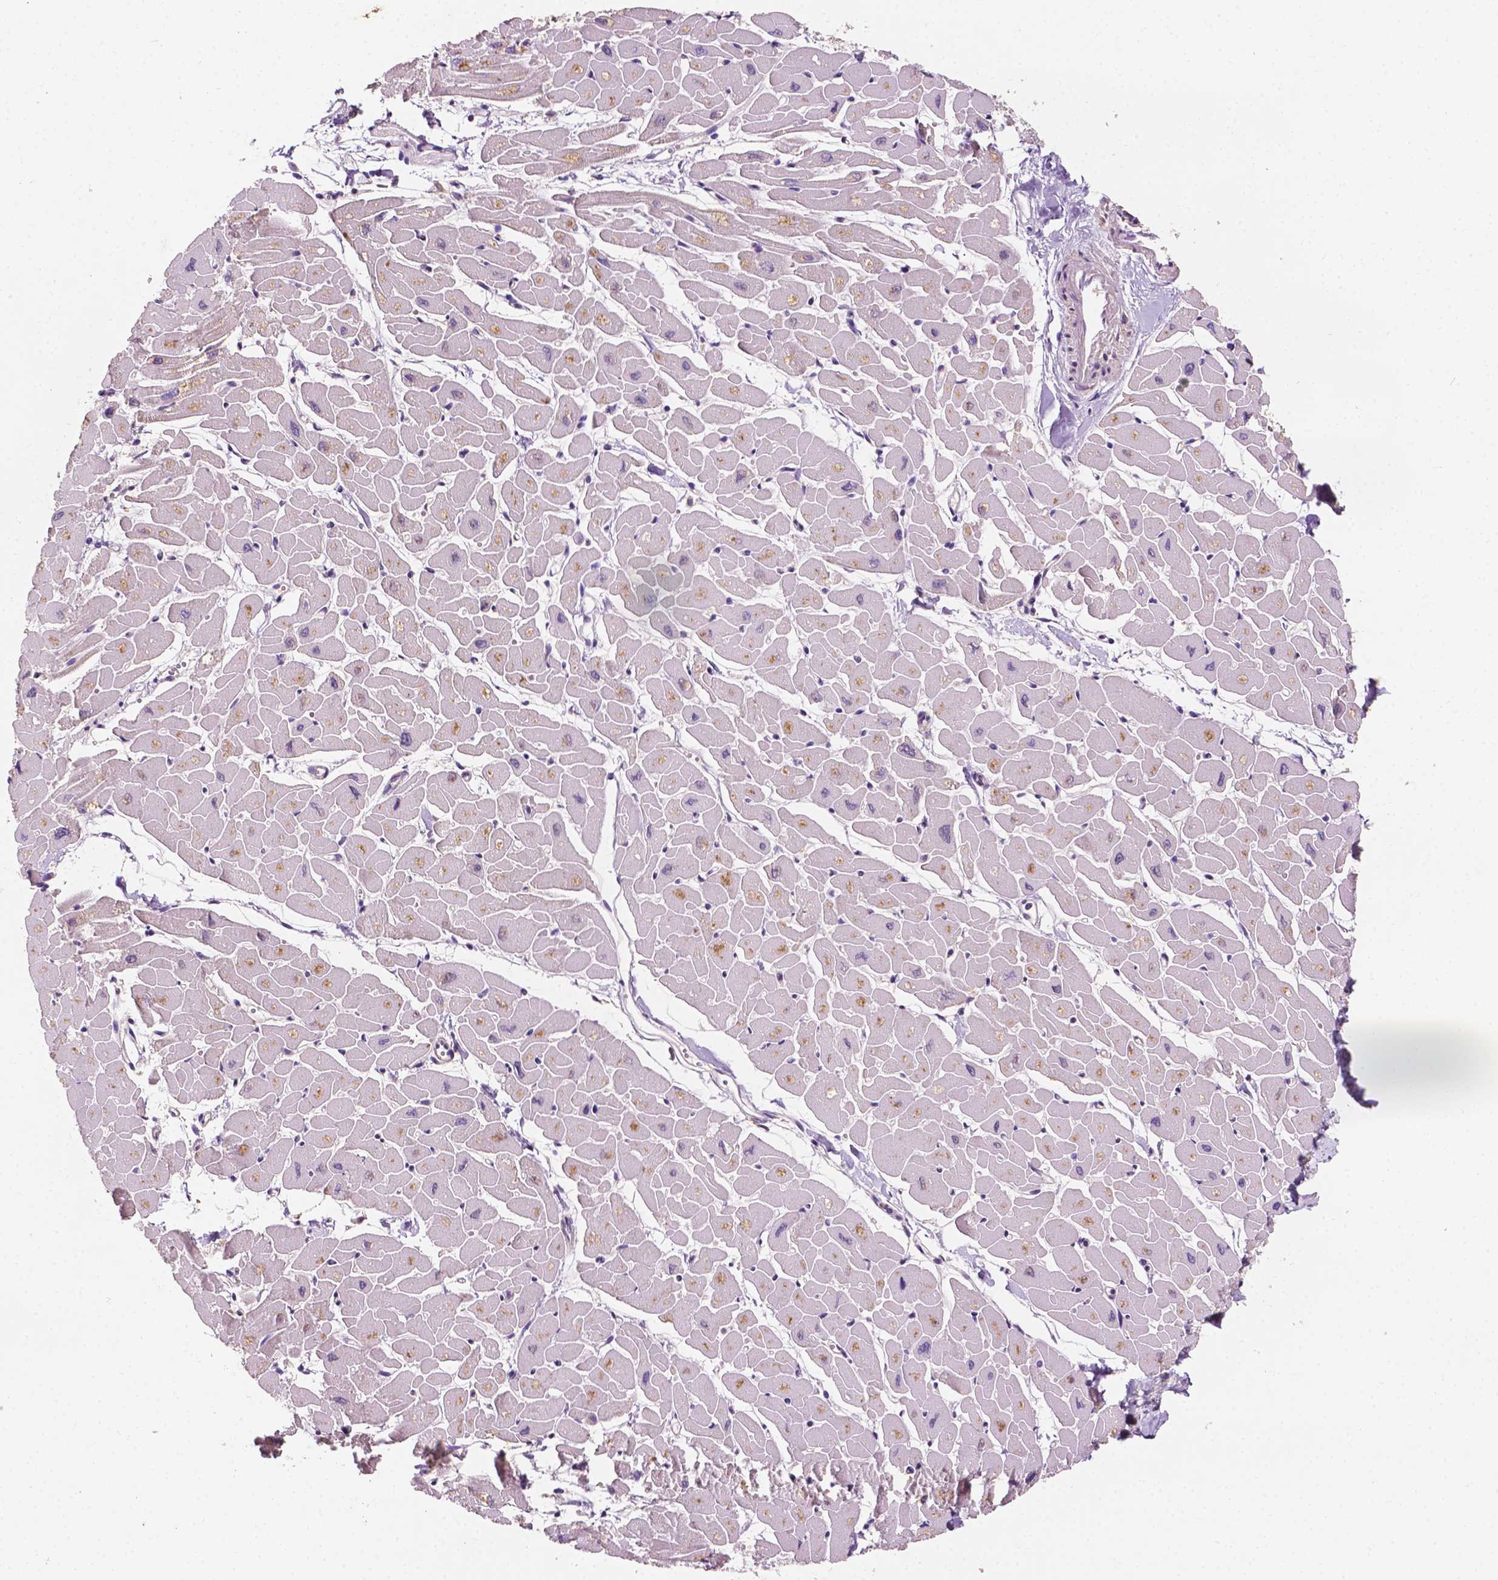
{"staining": {"intensity": "weak", "quantity": "<25%", "location": "cytoplasmic/membranous"}, "tissue": "heart muscle", "cell_type": "Cardiomyocytes", "image_type": "normal", "snomed": [{"axis": "morphology", "description": "Normal tissue, NOS"}, {"axis": "topography", "description": "Heart"}], "caption": "Heart muscle was stained to show a protein in brown. There is no significant positivity in cardiomyocytes. (Stains: DAB (3,3'-diaminobenzidine) IHC with hematoxylin counter stain, Microscopy: brightfield microscopy at high magnification).", "gene": "EBAG9", "patient": {"sex": "male", "age": 57}}